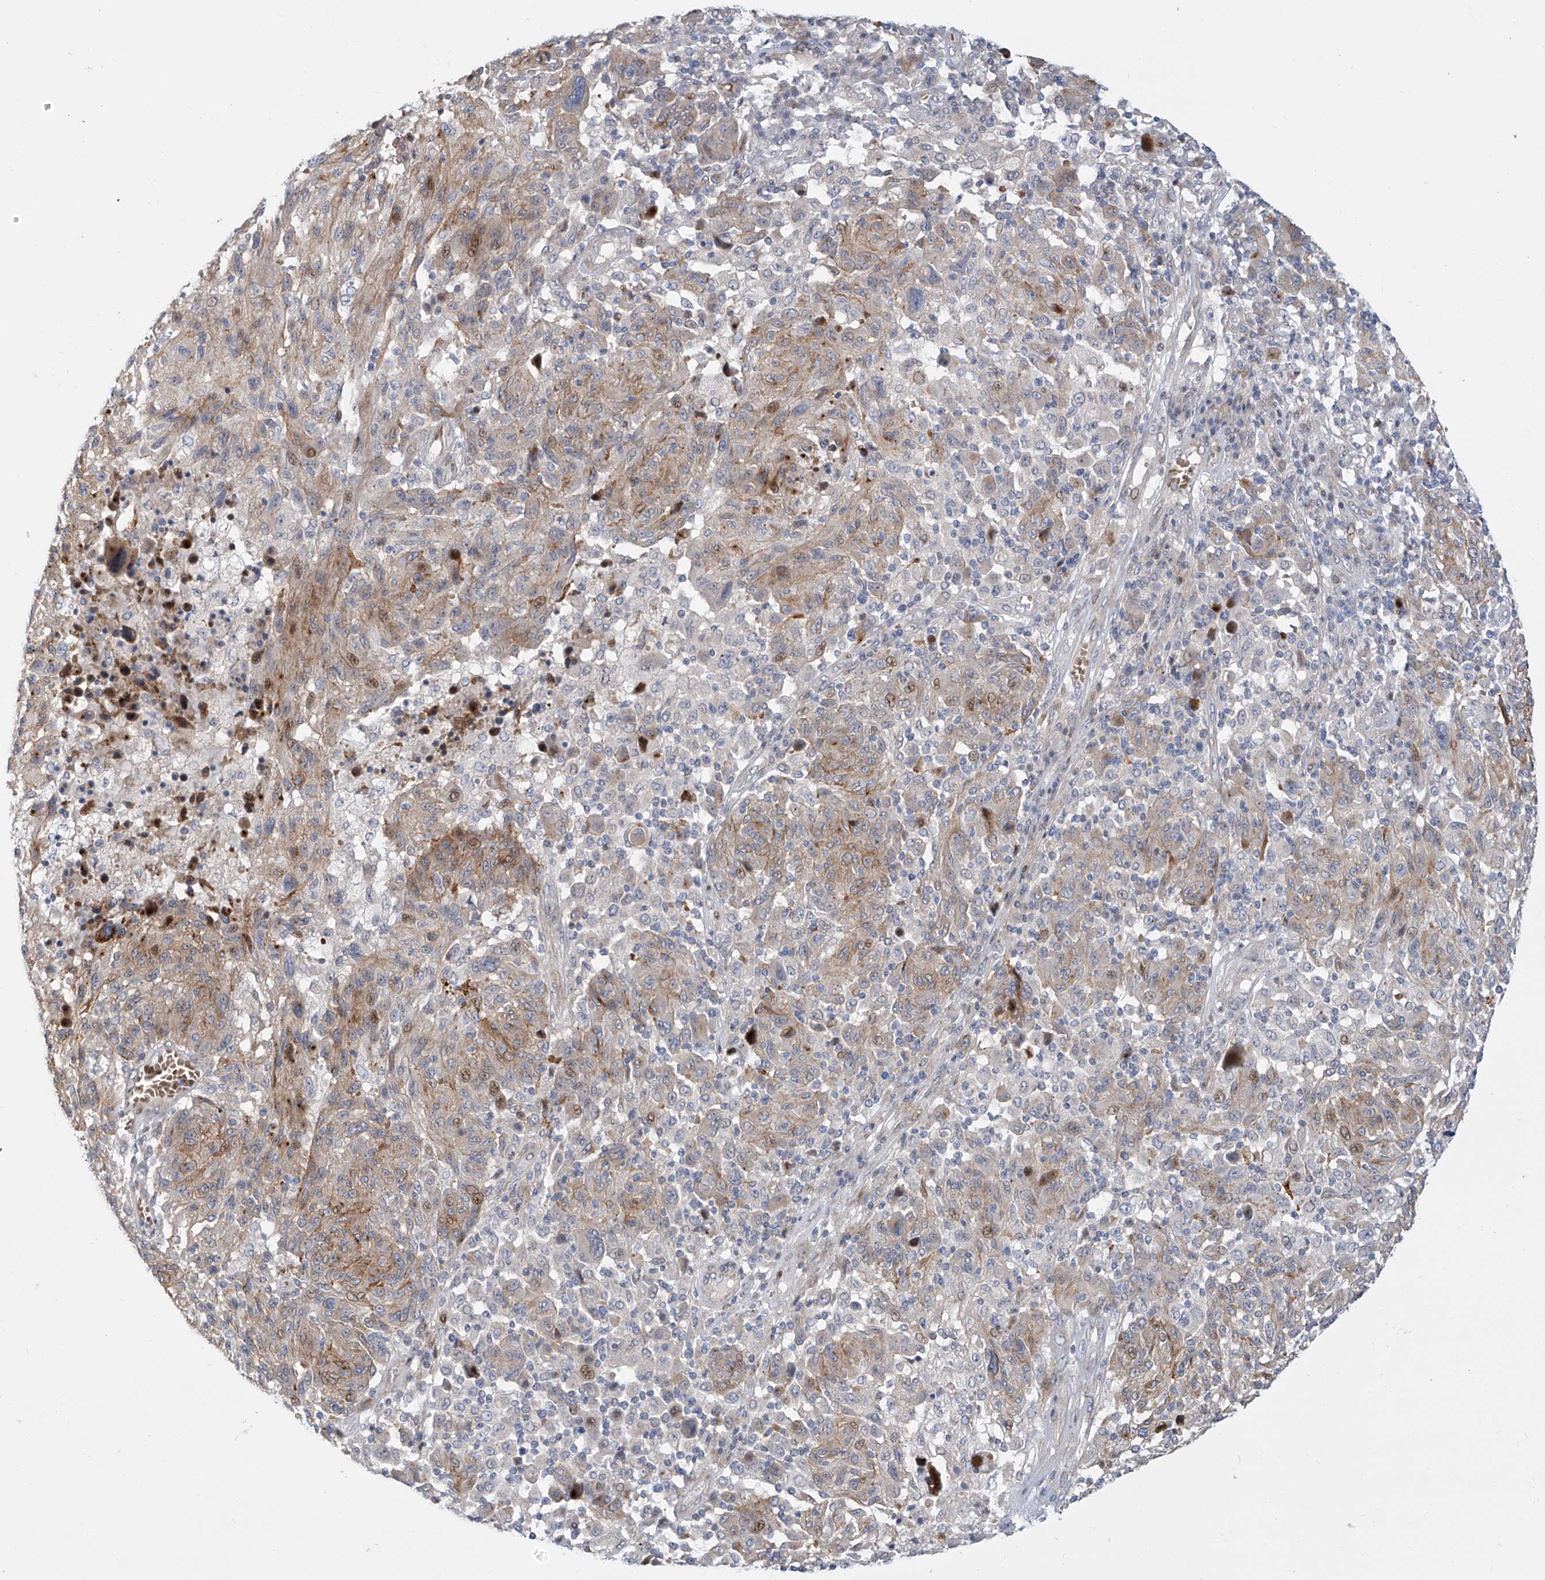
{"staining": {"intensity": "moderate", "quantity": ">75%", "location": "cytoplasmic/membranous"}, "tissue": "melanoma", "cell_type": "Tumor cells", "image_type": "cancer", "snomed": [{"axis": "morphology", "description": "Malignant melanoma, NOS"}, {"axis": "topography", "description": "Skin"}], "caption": "A micrograph of malignant melanoma stained for a protein shows moderate cytoplasmic/membranous brown staining in tumor cells. (brown staining indicates protein expression, while blue staining denotes nuclei).", "gene": "LRRC1", "patient": {"sex": "male", "age": 53}}